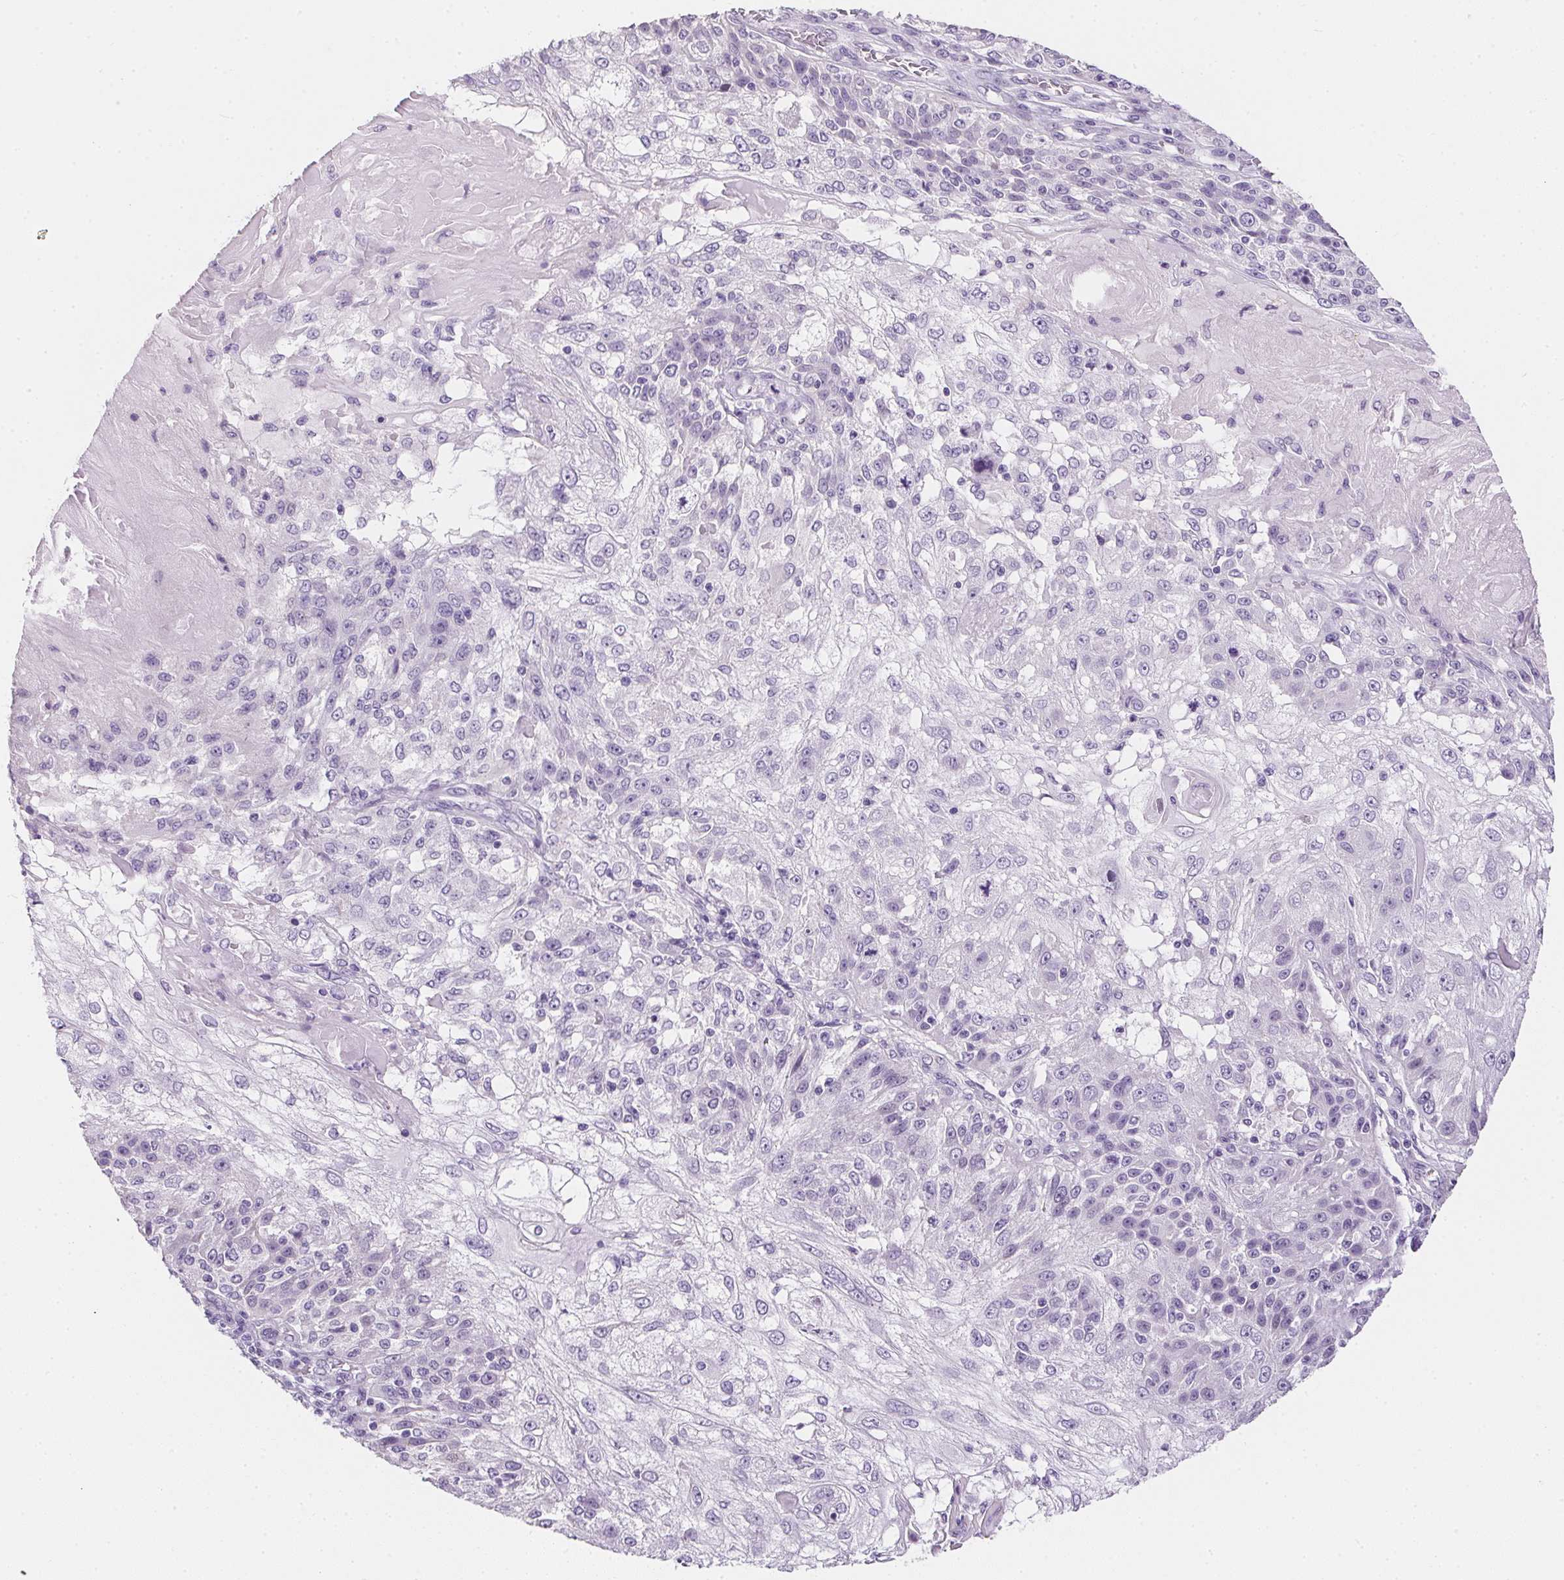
{"staining": {"intensity": "negative", "quantity": "none", "location": "none"}, "tissue": "skin cancer", "cell_type": "Tumor cells", "image_type": "cancer", "snomed": [{"axis": "morphology", "description": "Normal tissue, NOS"}, {"axis": "morphology", "description": "Squamous cell carcinoma, NOS"}, {"axis": "topography", "description": "Skin"}], "caption": "A photomicrograph of skin cancer stained for a protein reveals no brown staining in tumor cells.", "gene": "AQP5", "patient": {"sex": "female", "age": 83}}